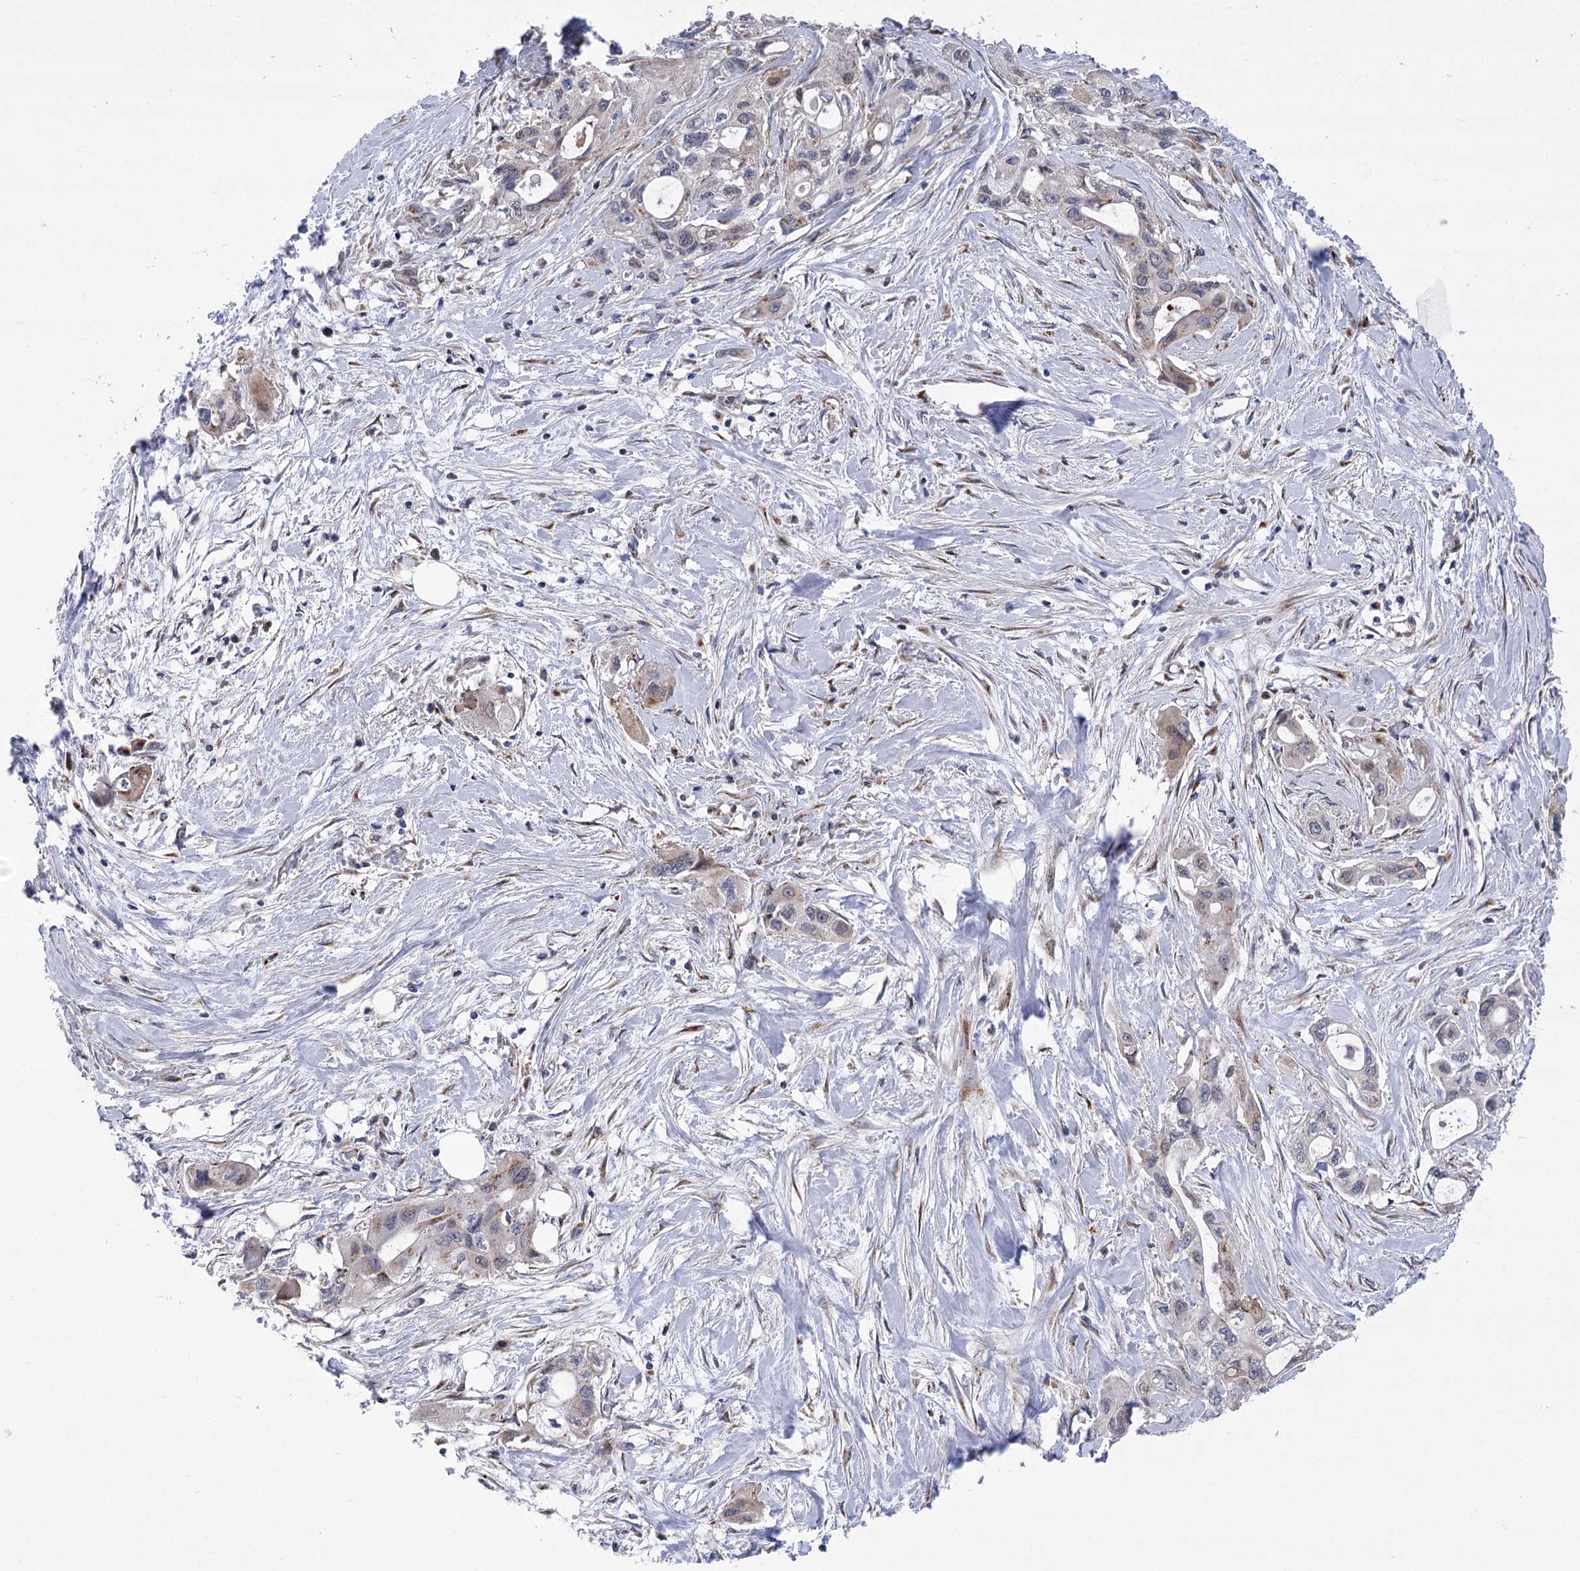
{"staining": {"intensity": "weak", "quantity": "<25%", "location": "cytoplasmic/membranous"}, "tissue": "pancreatic cancer", "cell_type": "Tumor cells", "image_type": "cancer", "snomed": [{"axis": "morphology", "description": "Adenocarcinoma, NOS"}, {"axis": "topography", "description": "Pancreas"}], "caption": "High magnification brightfield microscopy of pancreatic adenocarcinoma stained with DAB (brown) and counterstained with hematoxylin (blue): tumor cells show no significant positivity.", "gene": "NME7", "patient": {"sex": "male", "age": 75}}